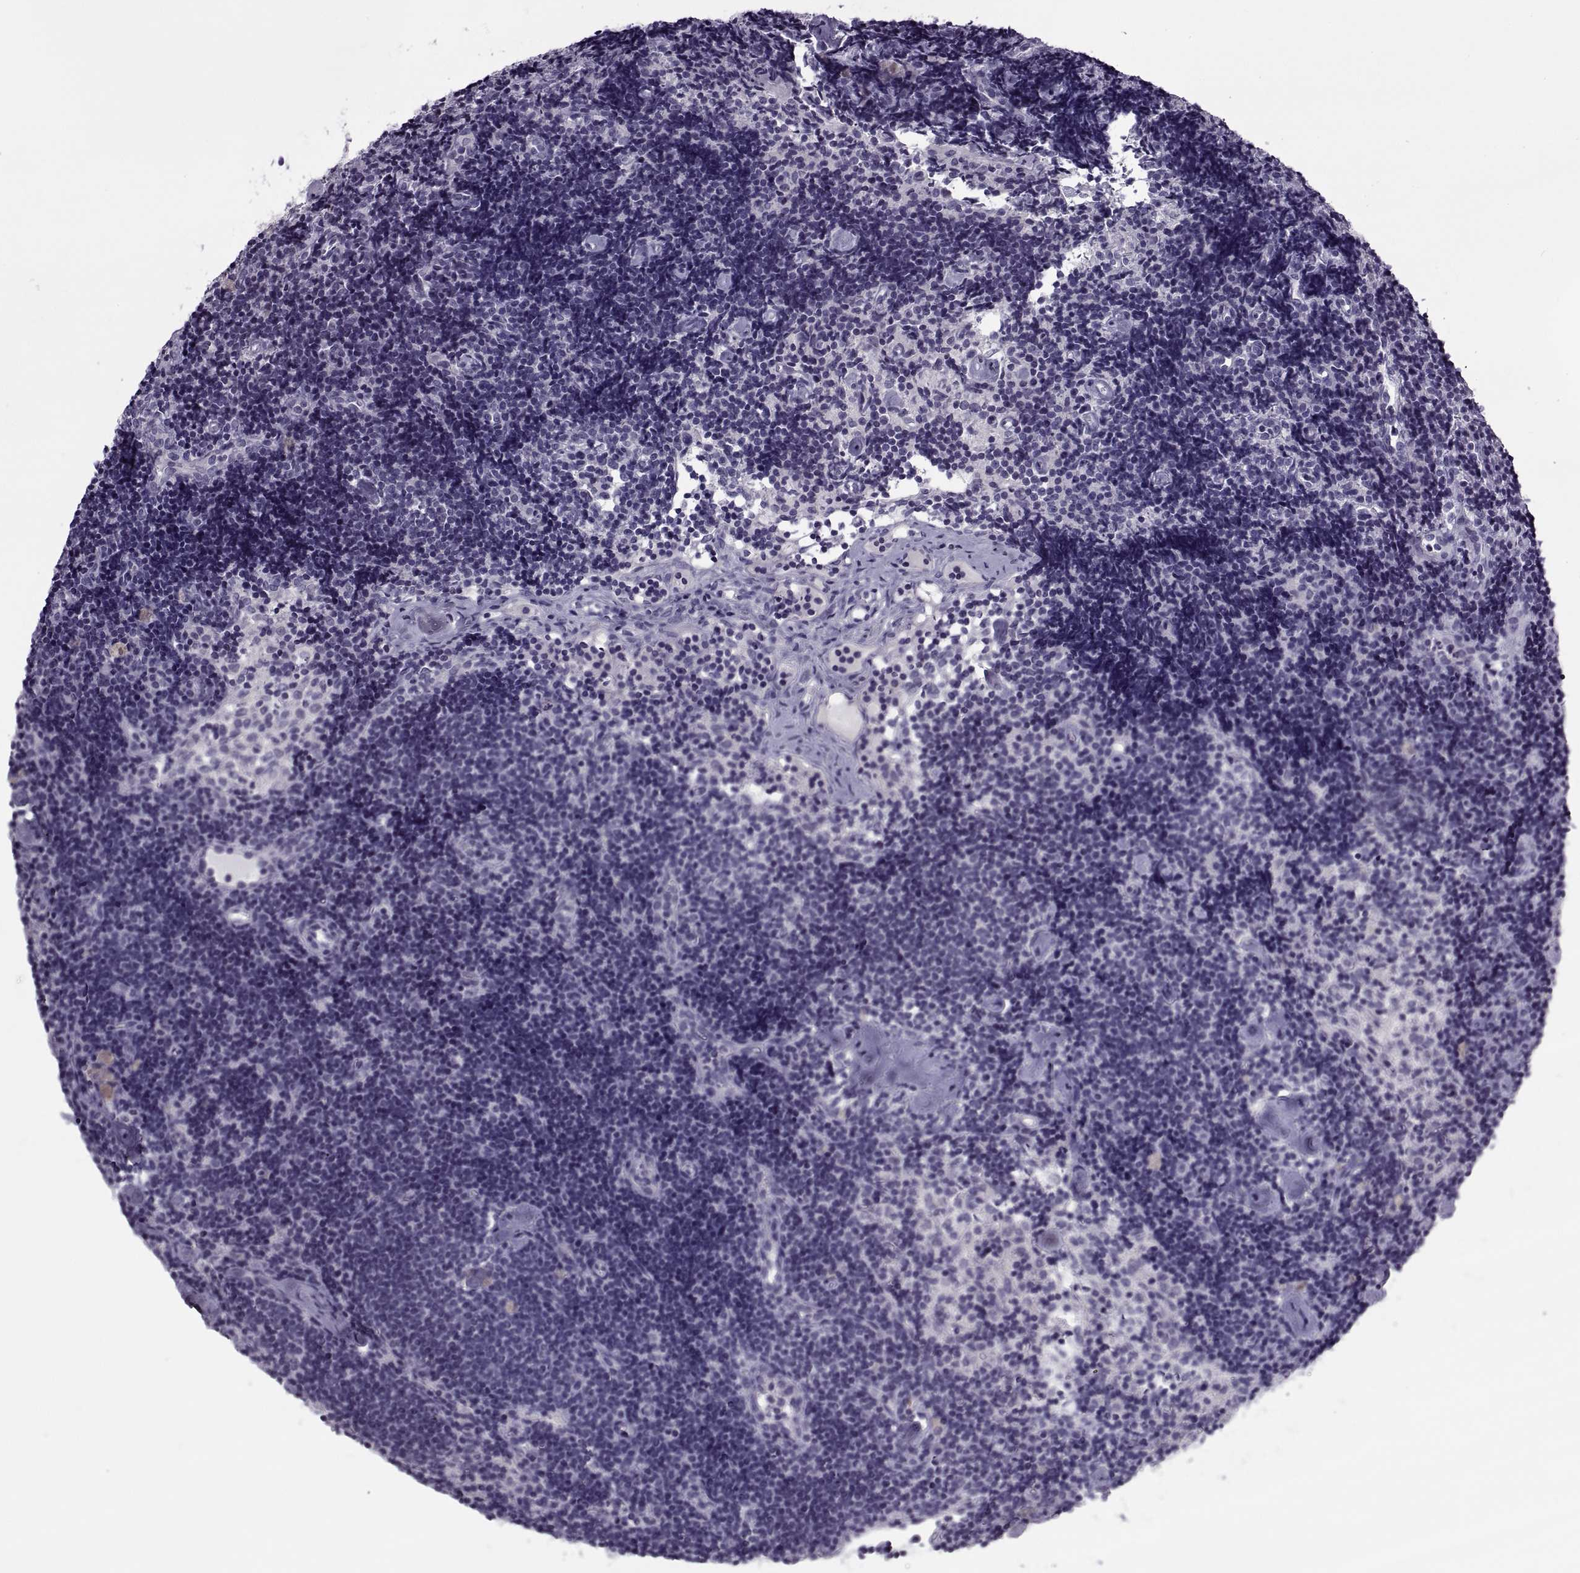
{"staining": {"intensity": "negative", "quantity": "none", "location": "none"}, "tissue": "lymph node", "cell_type": "Non-germinal center cells", "image_type": "normal", "snomed": [{"axis": "morphology", "description": "Normal tissue, NOS"}, {"axis": "topography", "description": "Lymph node"}], "caption": "This is a histopathology image of IHC staining of normal lymph node, which shows no staining in non-germinal center cells.", "gene": "MAGEB1", "patient": {"sex": "female", "age": 42}}